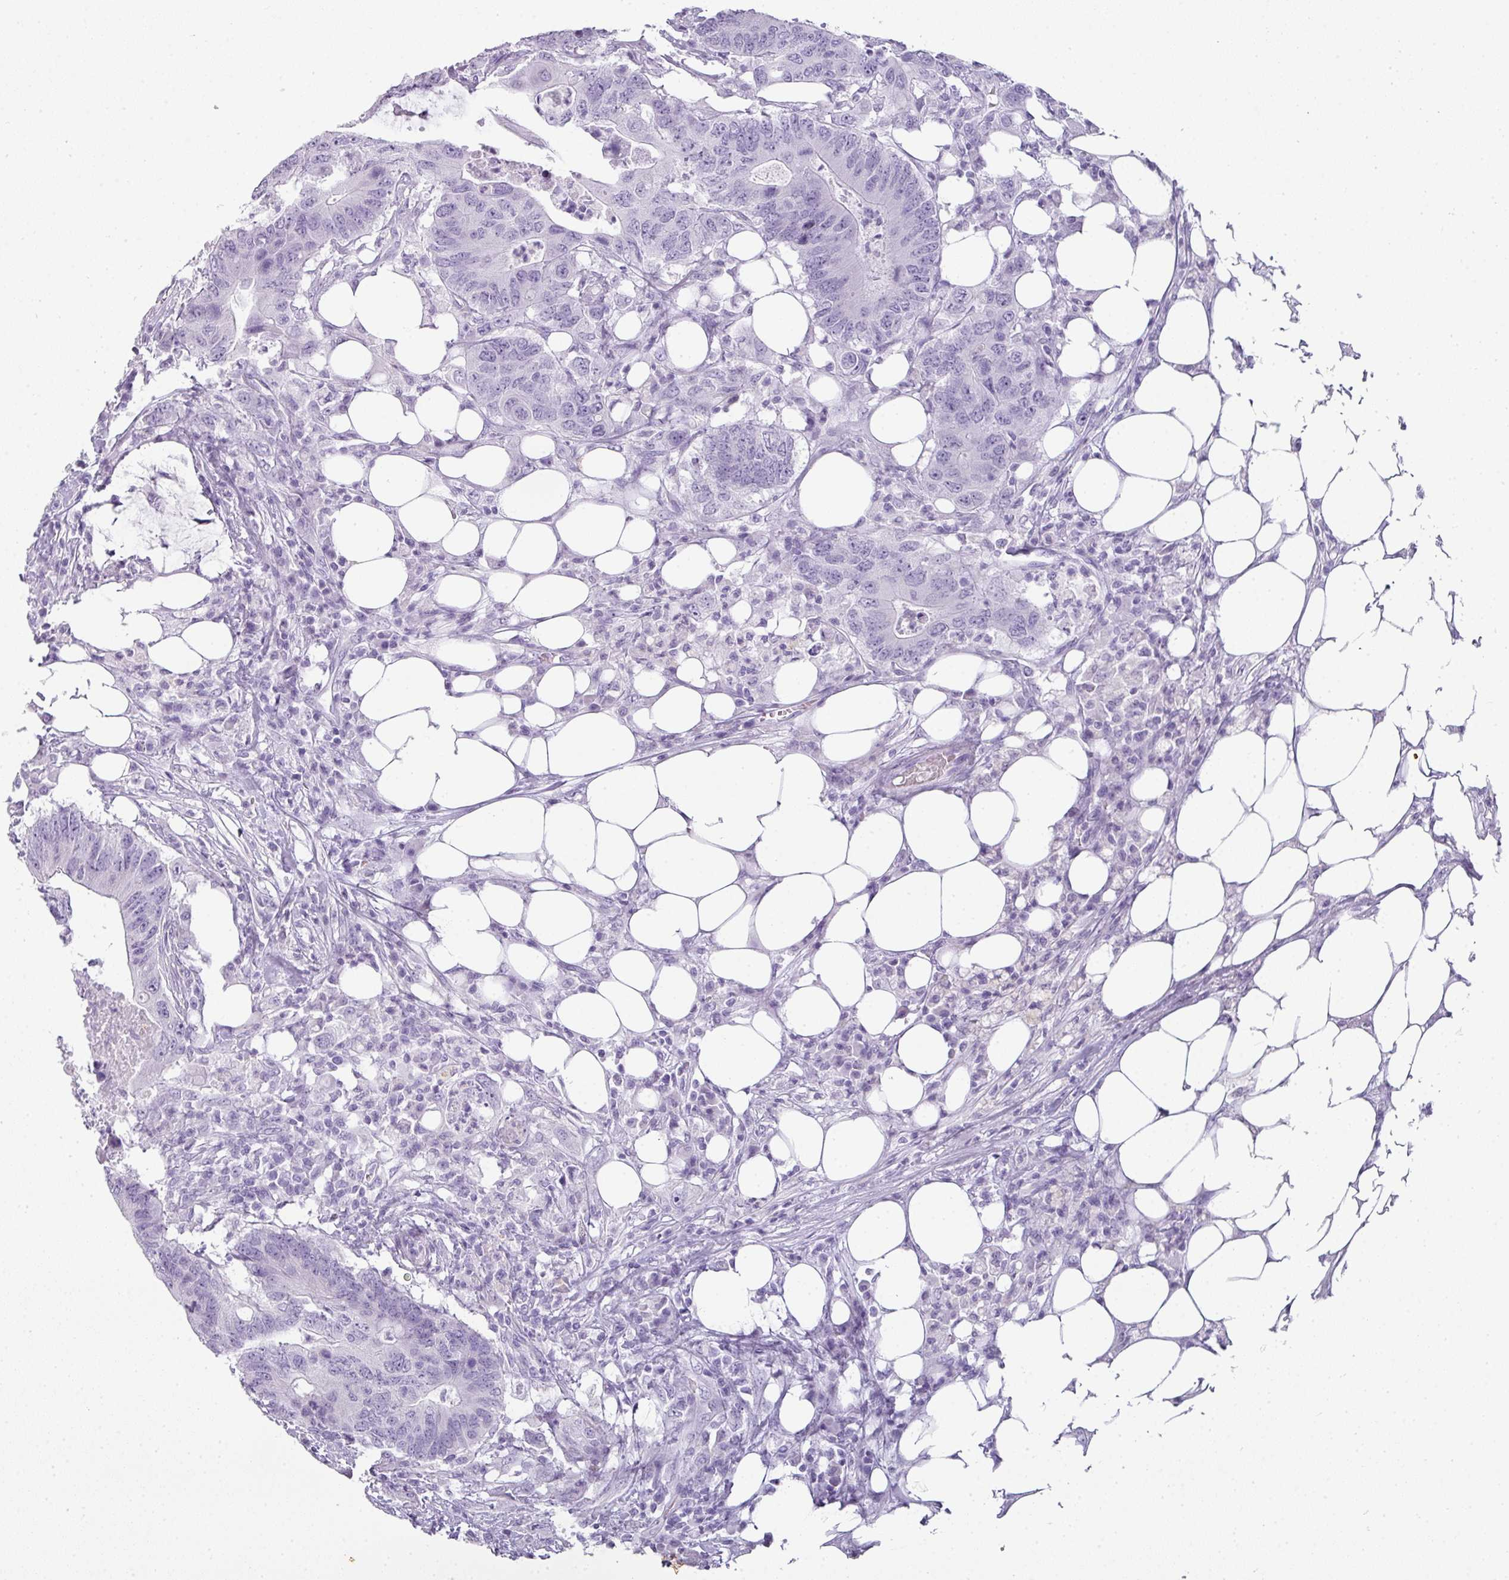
{"staining": {"intensity": "negative", "quantity": "none", "location": "none"}, "tissue": "colorectal cancer", "cell_type": "Tumor cells", "image_type": "cancer", "snomed": [{"axis": "morphology", "description": "Adenocarcinoma, NOS"}, {"axis": "topography", "description": "Colon"}], "caption": "DAB immunohistochemical staining of human colorectal cancer reveals no significant staining in tumor cells.", "gene": "RBMY1F", "patient": {"sex": "male", "age": 71}}